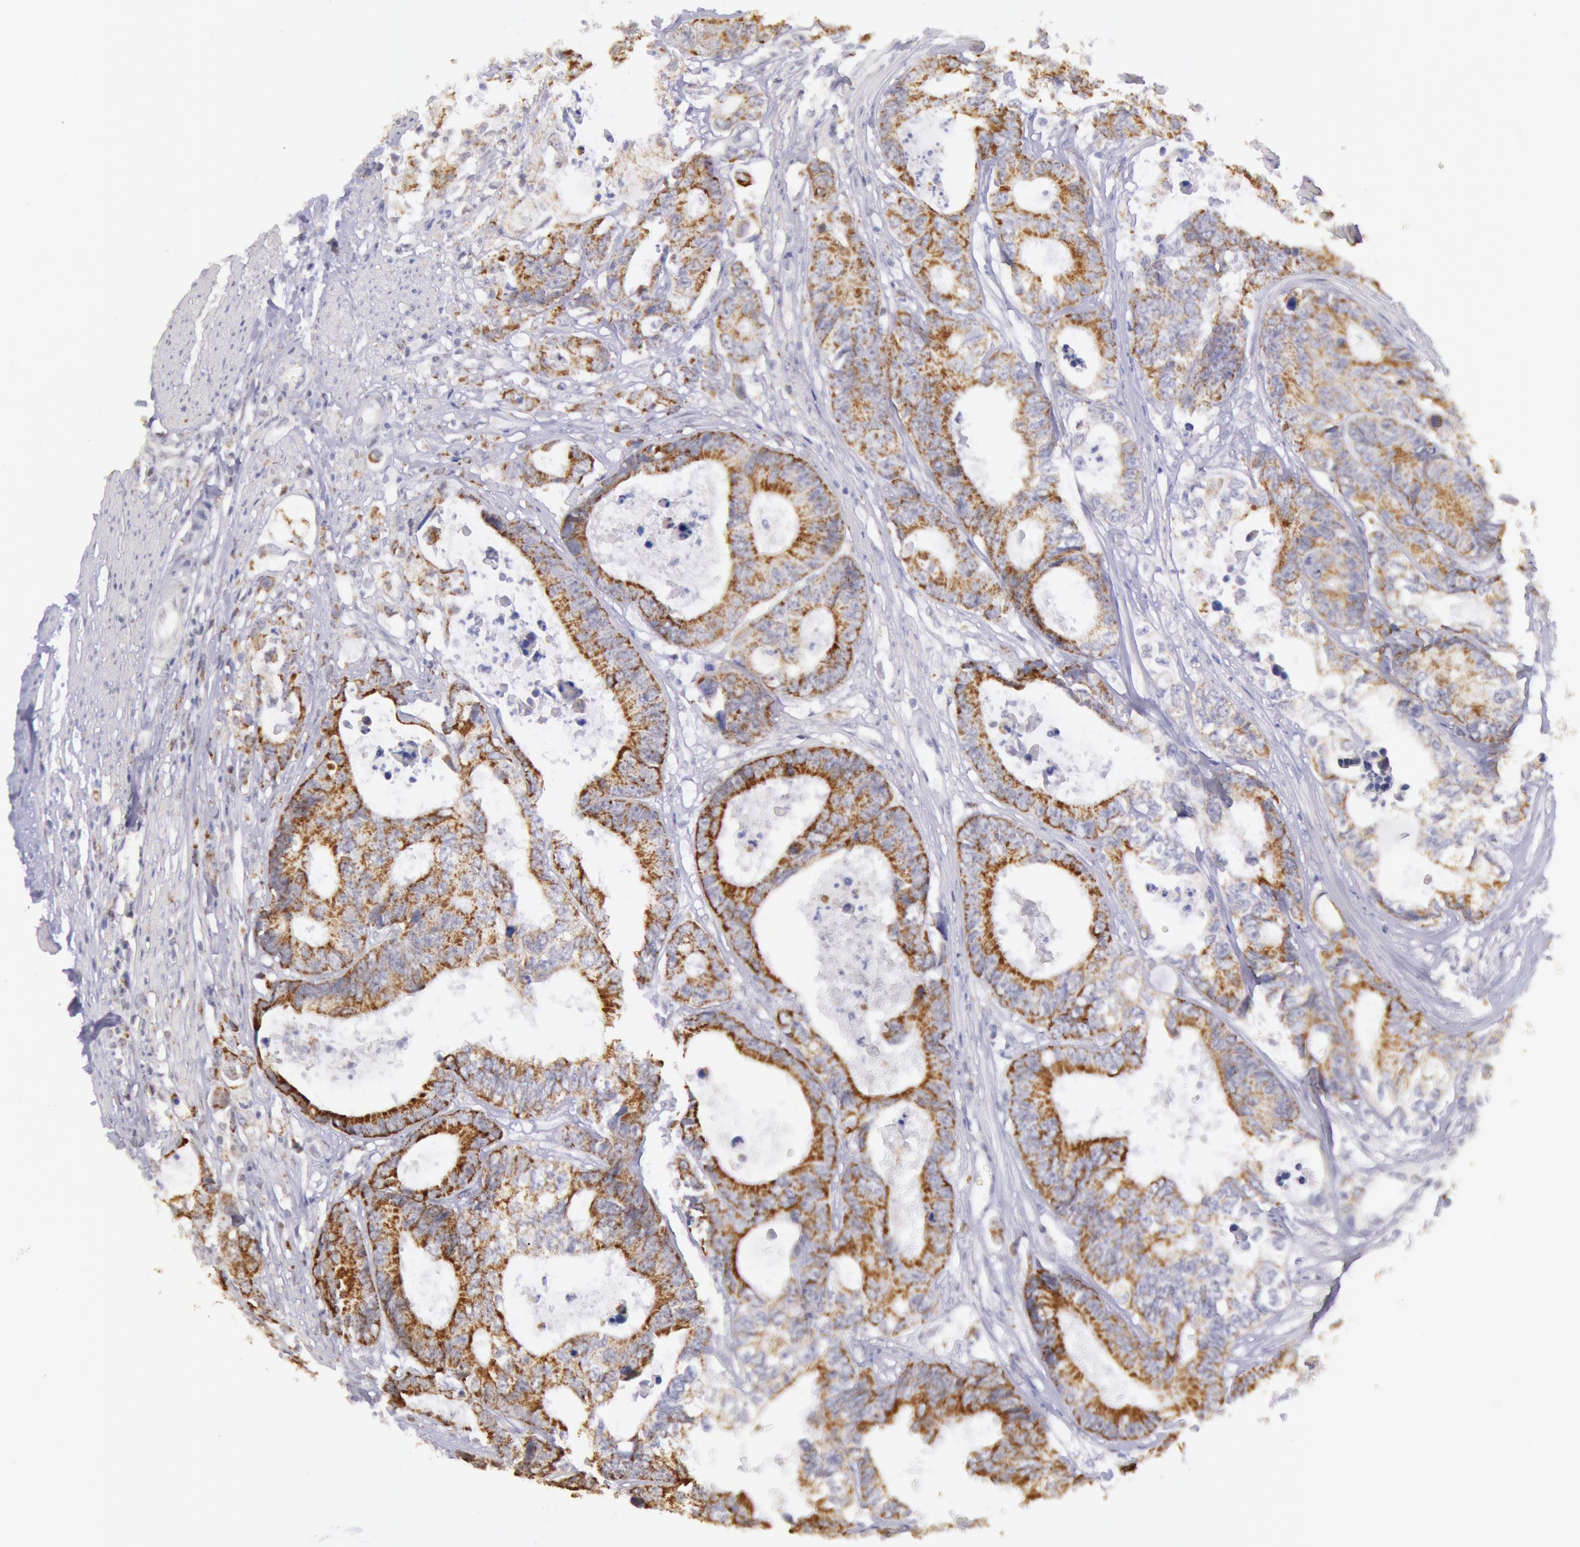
{"staining": {"intensity": "strong", "quantity": ">75%", "location": "cytoplasmic/membranous"}, "tissue": "colorectal cancer", "cell_type": "Tumor cells", "image_type": "cancer", "snomed": [{"axis": "morphology", "description": "Adenocarcinoma, NOS"}, {"axis": "topography", "description": "Rectum"}], "caption": "This is a photomicrograph of immunohistochemistry staining of colorectal cancer, which shows strong staining in the cytoplasmic/membranous of tumor cells.", "gene": "FRMD6", "patient": {"sex": "female", "age": 98}}